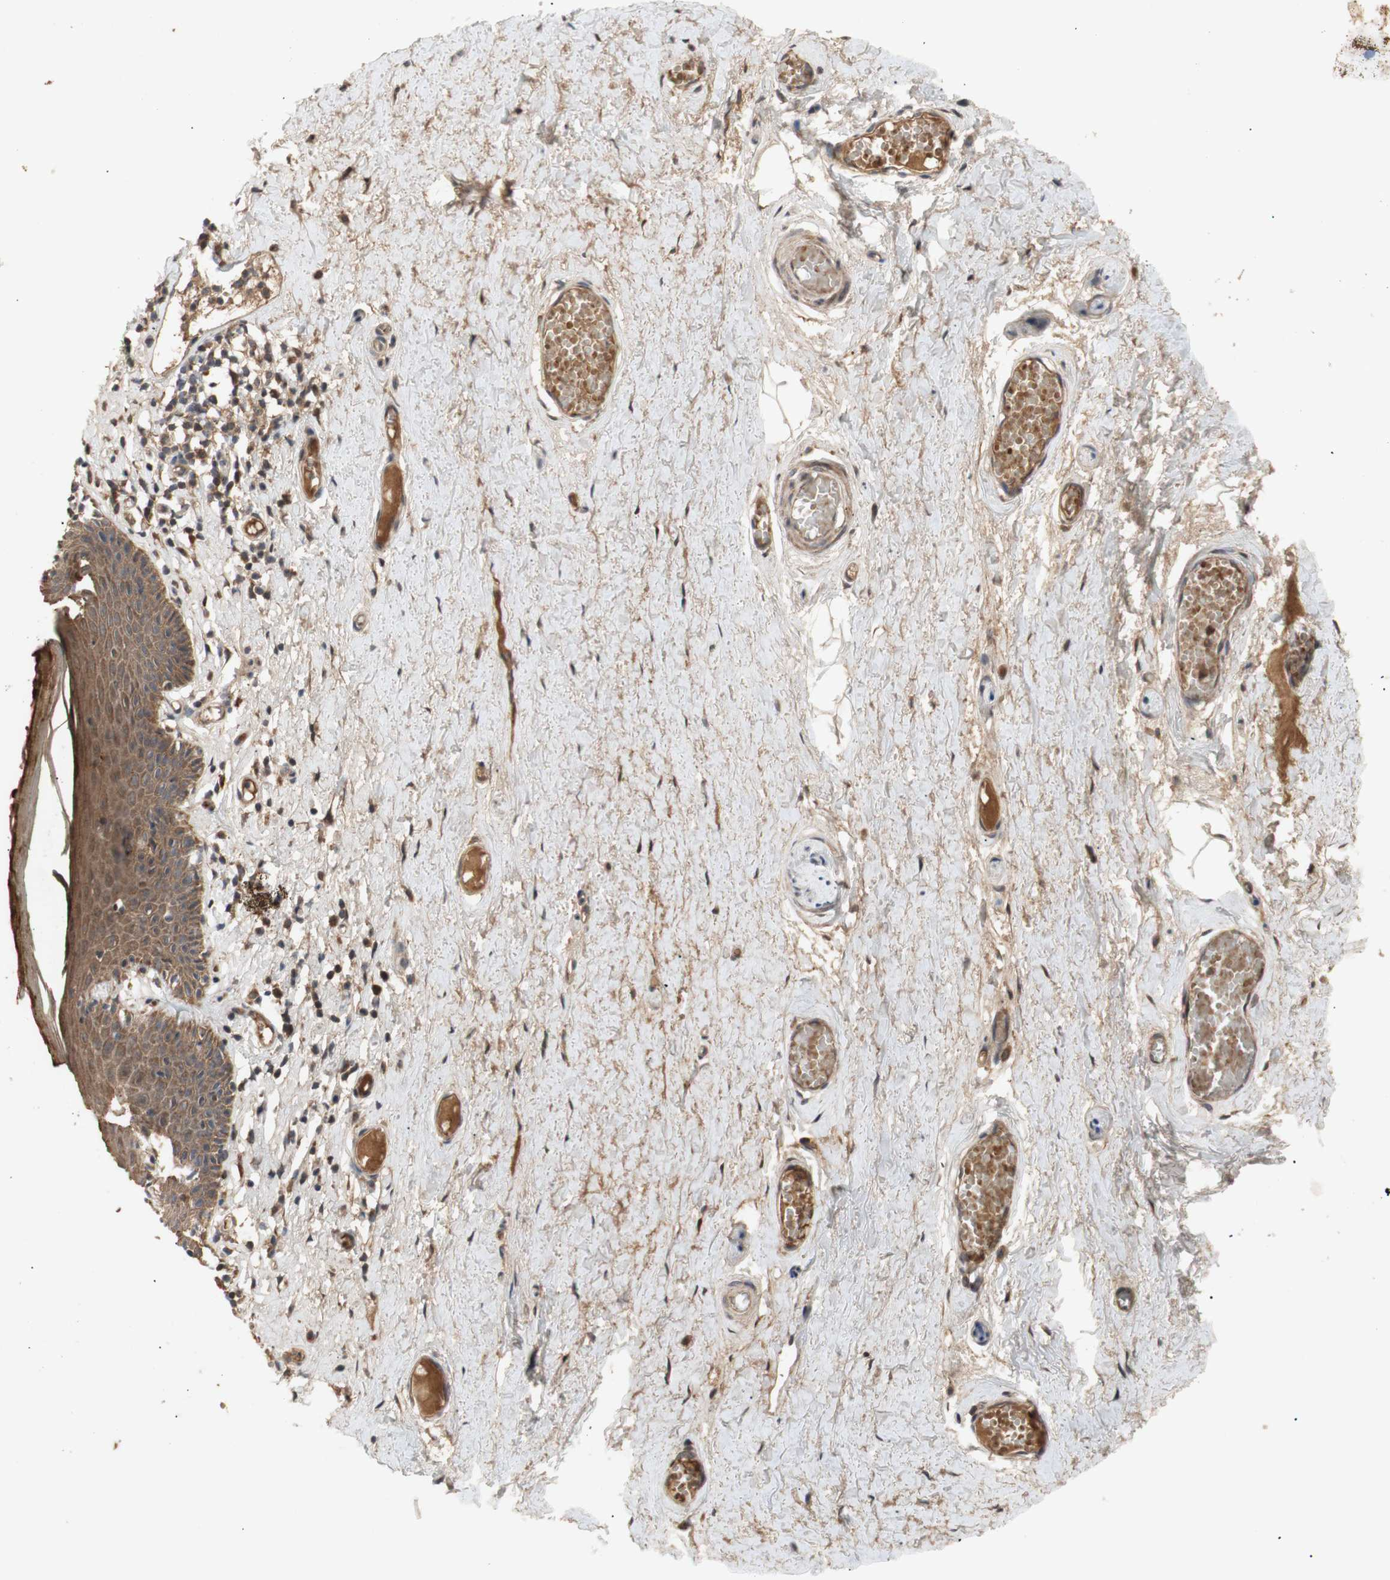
{"staining": {"intensity": "moderate", "quantity": ">75%", "location": "cytoplasmic/membranous"}, "tissue": "skin", "cell_type": "Epidermal cells", "image_type": "normal", "snomed": [{"axis": "morphology", "description": "Normal tissue, NOS"}, {"axis": "topography", "description": "Adipose tissue"}, {"axis": "topography", "description": "Vascular tissue"}, {"axis": "topography", "description": "Anal"}, {"axis": "topography", "description": "Peripheral nerve tissue"}], "caption": "Moderate cytoplasmic/membranous staining is appreciated in about >75% of epidermal cells in normal skin.", "gene": "PKN1", "patient": {"sex": "female", "age": 54}}